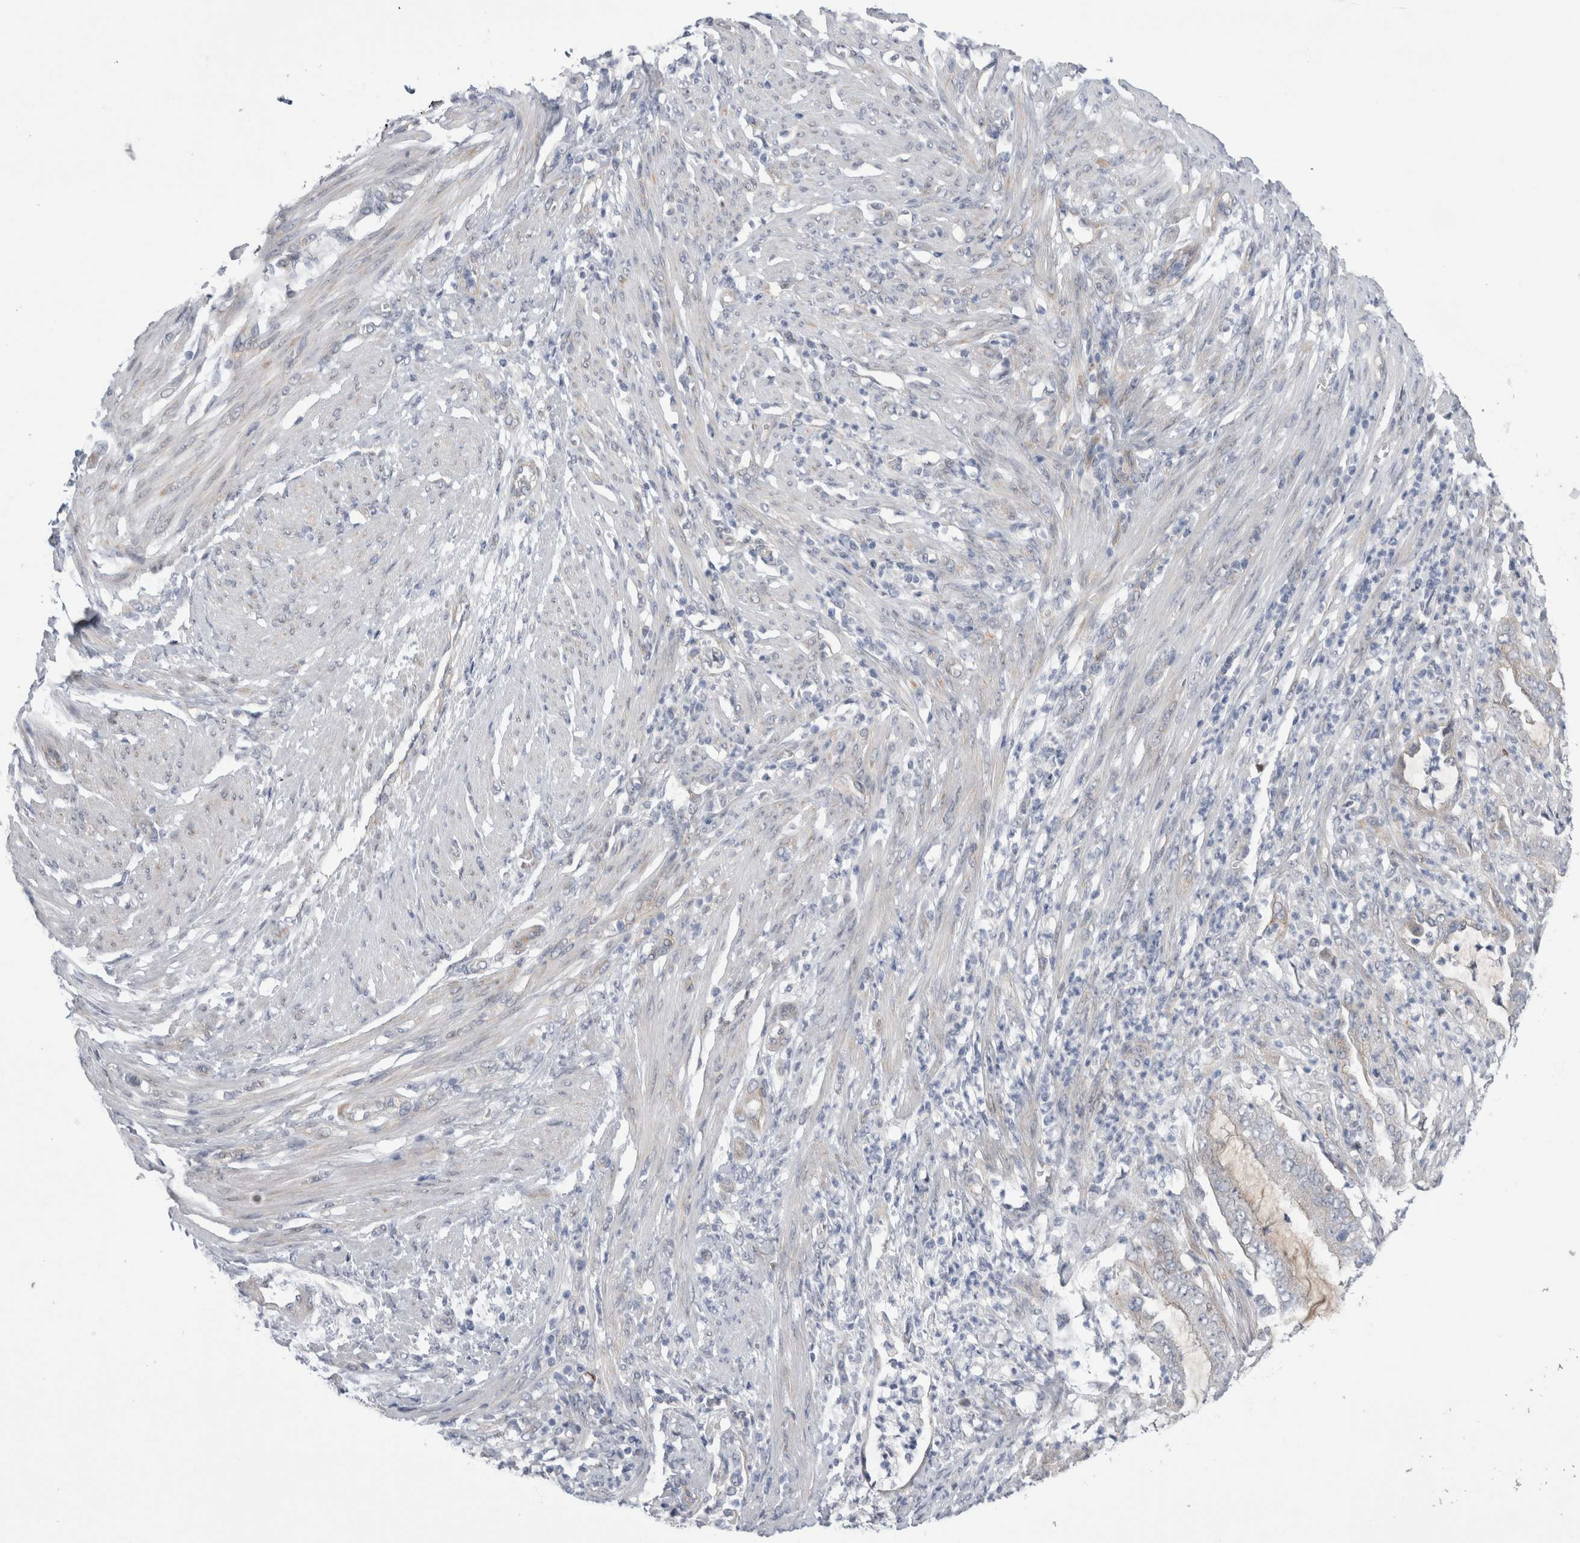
{"staining": {"intensity": "negative", "quantity": "none", "location": "none"}, "tissue": "endometrial cancer", "cell_type": "Tumor cells", "image_type": "cancer", "snomed": [{"axis": "morphology", "description": "Adenocarcinoma, NOS"}, {"axis": "topography", "description": "Endometrium"}], "caption": "DAB (3,3'-diaminobenzidine) immunohistochemical staining of endometrial cancer shows no significant positivity in tumor cells.", "gene": "TAFA5", "patient": {"sex": "female", "age": 51}}